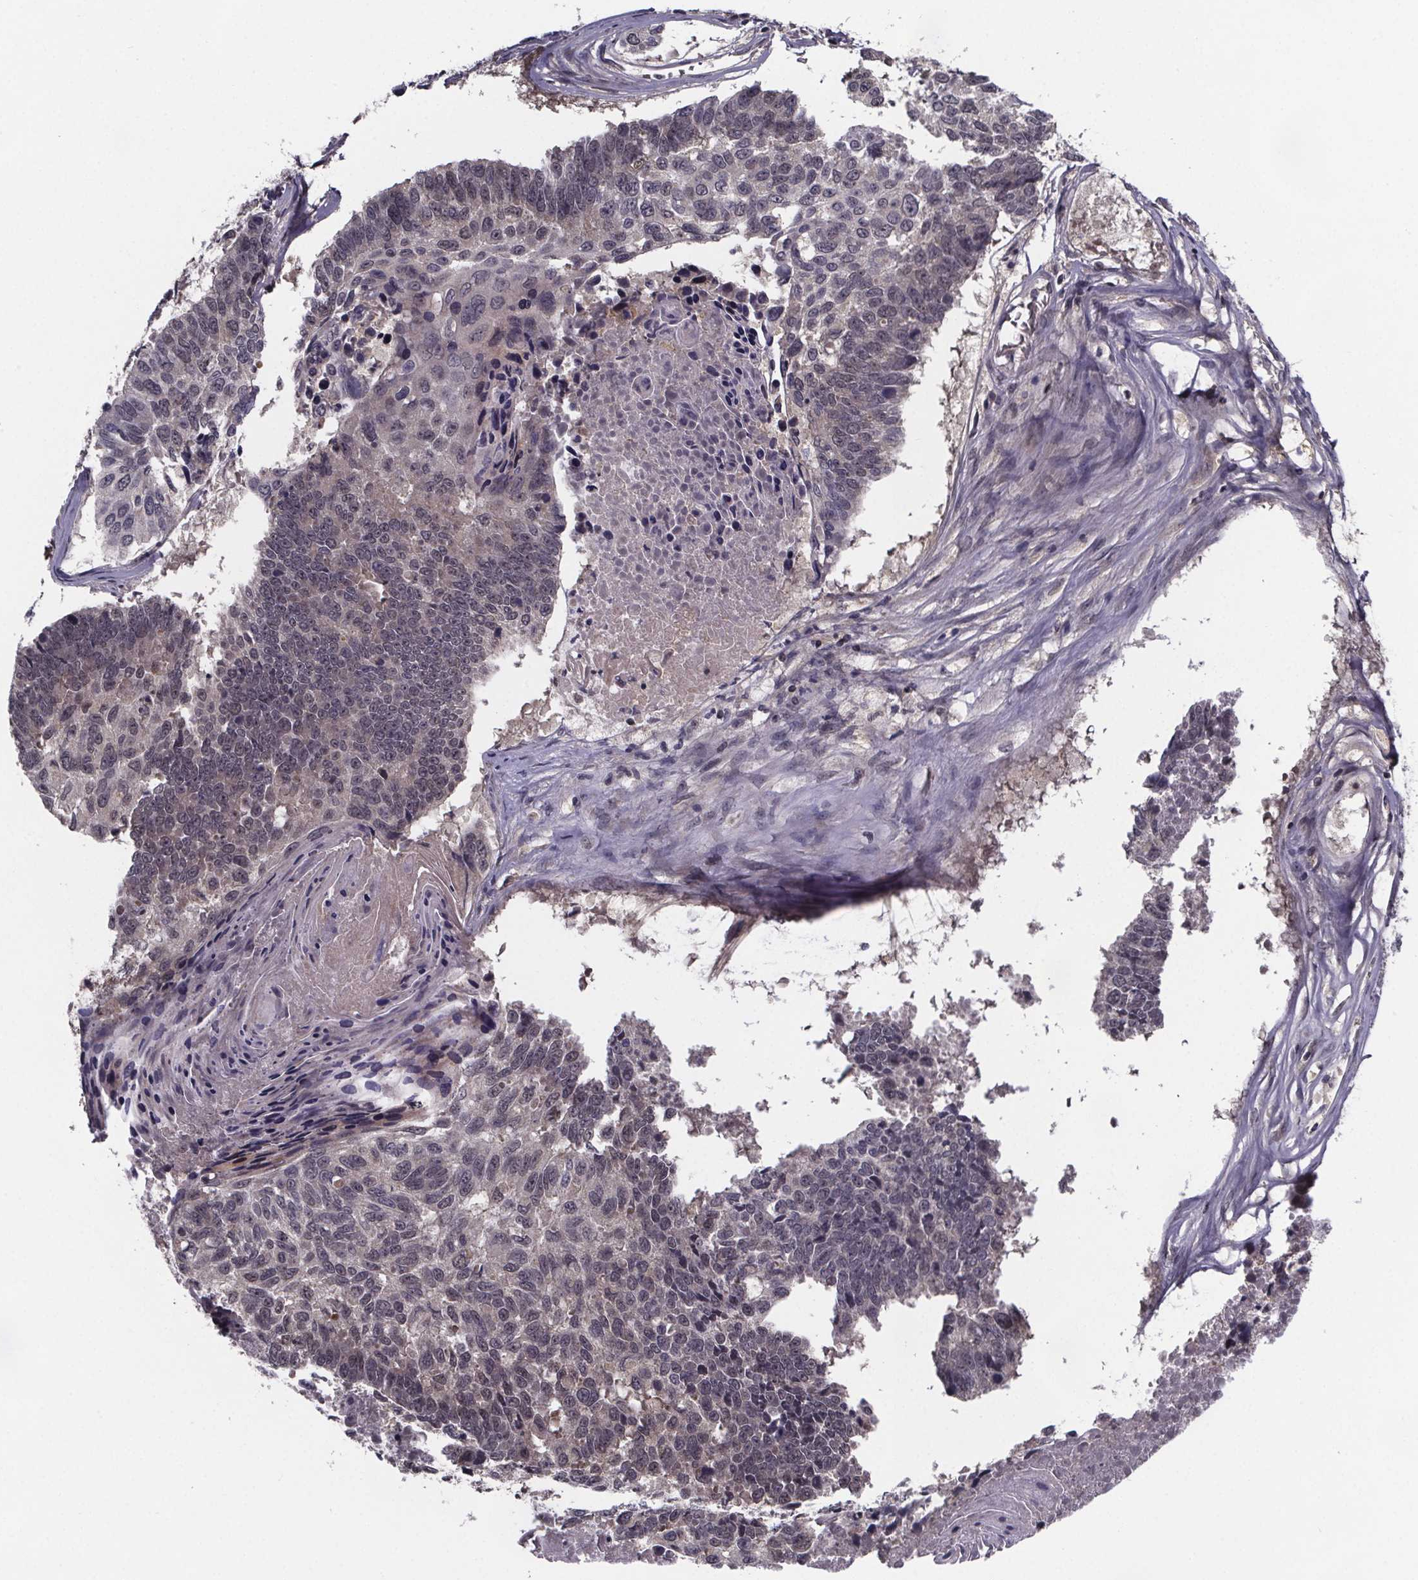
{"staining": {"intensity": "negative", "quantity": "none", "location": "none"}, "tissue": "lung cancer", "cell_type": "Tumor cells", "image_type": "cancer", "snomed": [{"axis": "morphology", "description": "Squamous cell carcinoma, NOS"}, {"axis": "topography", "description": "Lung"}], "caption": "Lung cancer (squamous cell carcinoma) stained for a protein using immunohistochemistry exhibits no positivity tumor cells.", "gene": "FN3KRP", "patient": {"sex": "male", "age": 73}}